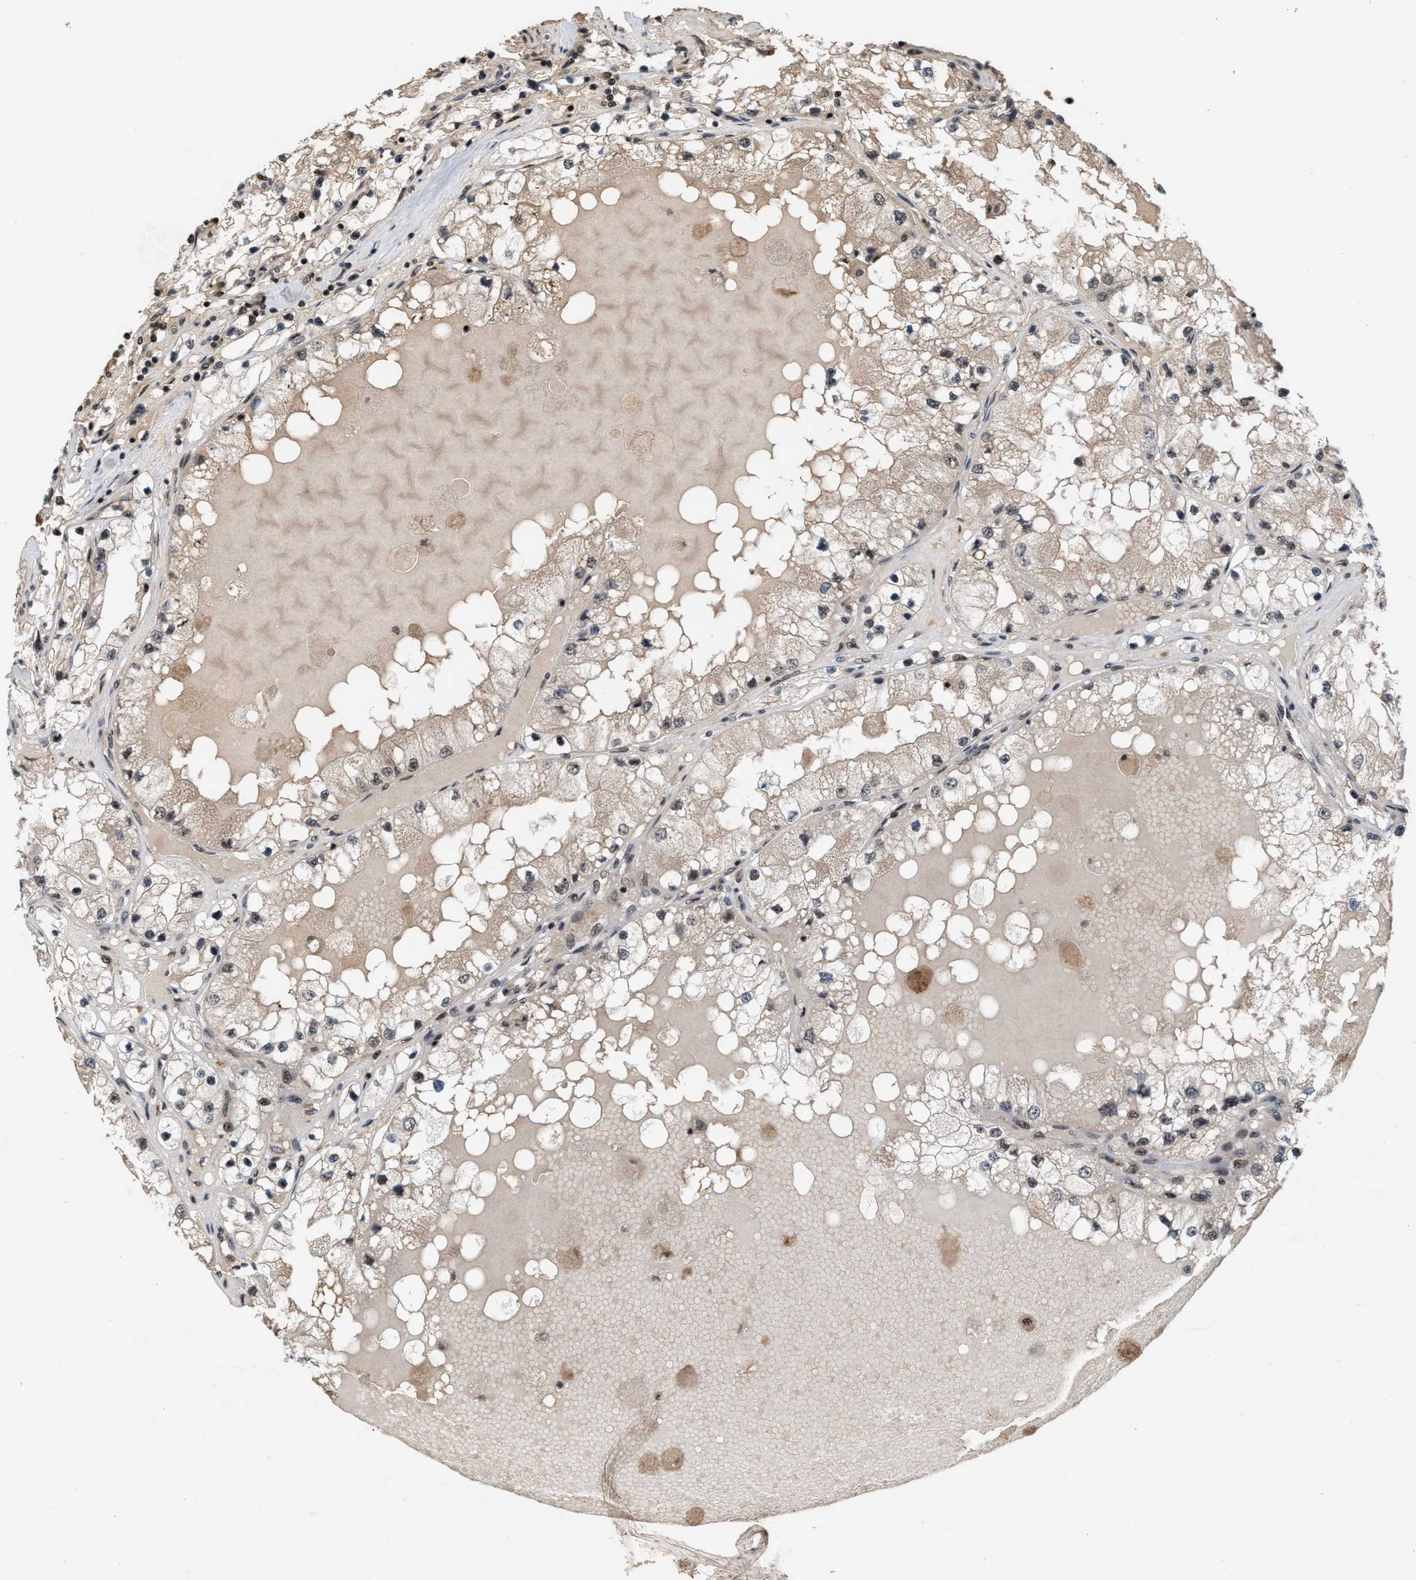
{"staining": {"intensity": "weak", "quantity": ">75%", "location": "cytoplasmic/membranous,nuclear"}, "tissue": "renal cancer", "cell_type": "Tumor cells", "image_type": "cancer", "snomed": [{"axis": "morphology", "description": "Adenocarcinoma, NOS"}, {"axis": "topography", "description": "Kidney"}], "caption": "Weak cytoplasmic/membranous and nuclear protein staining is appreciated in approximately >75% of tumor cells in renal cancer (adenocarcinoma).", "gene": "PRPF4", "patient": {"sex": "male", "age": 68}}